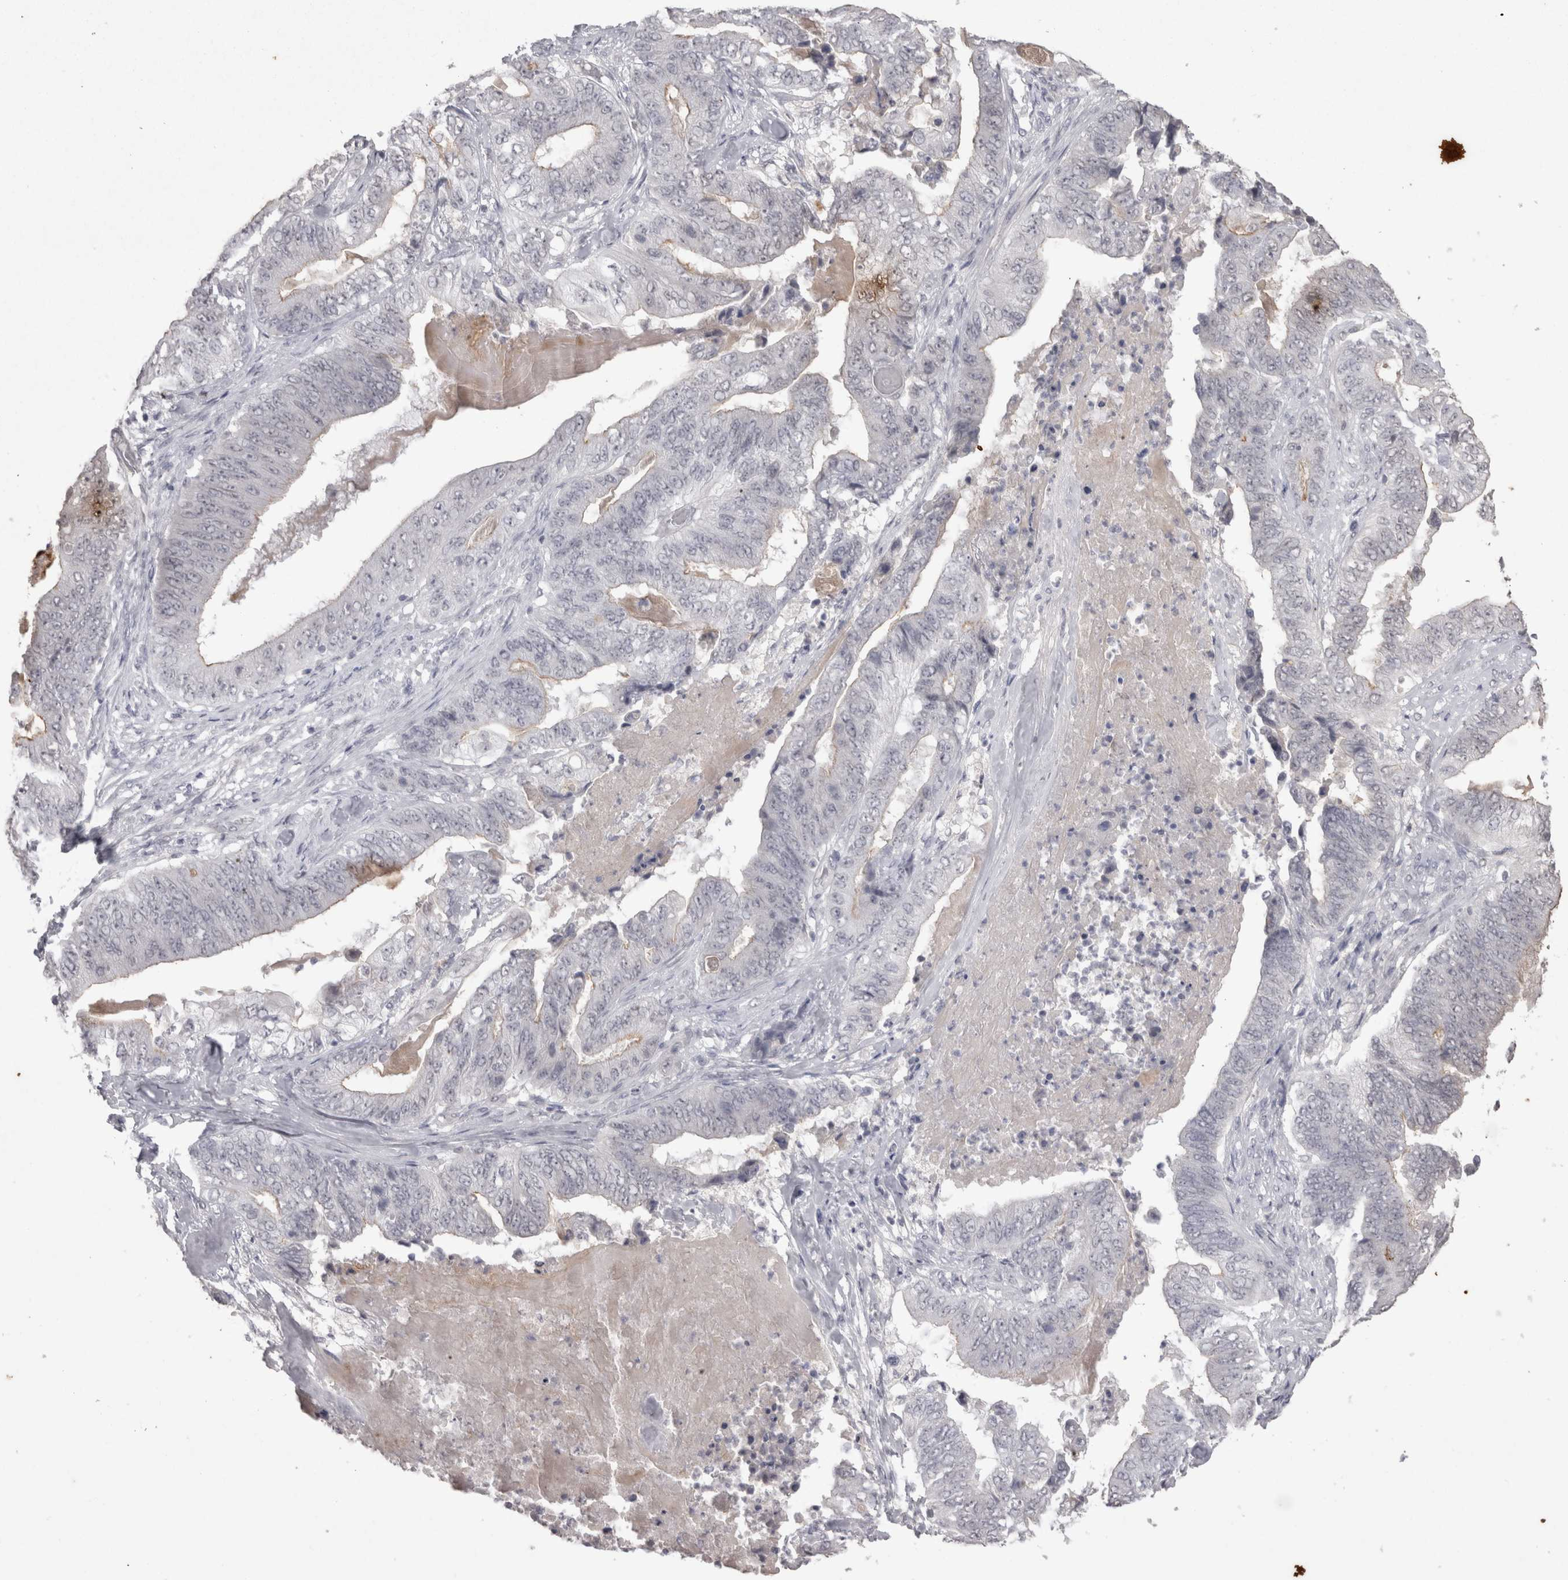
{"staining": {"intensity": "moderate", "quantity": "<25%", "location": "cytoplasmic/membranous"}, "tissue": "stomach cancer", "cell_type": "Tumor cells", "image_type": "cancer", "snomed": [{"axis": "morphology", "description": "Adenocarcinoma, NOS"}, {"axis": "topography", "description": "Stomach"}], "caption": "Stomach adenocarcinoma stained for a protein (brown) shows moderate cytoplasmic/membranous positive staining in about <25% of tumor cells.", "gene": "DDX4", "patient": {"sex": "female", "age": 73}}